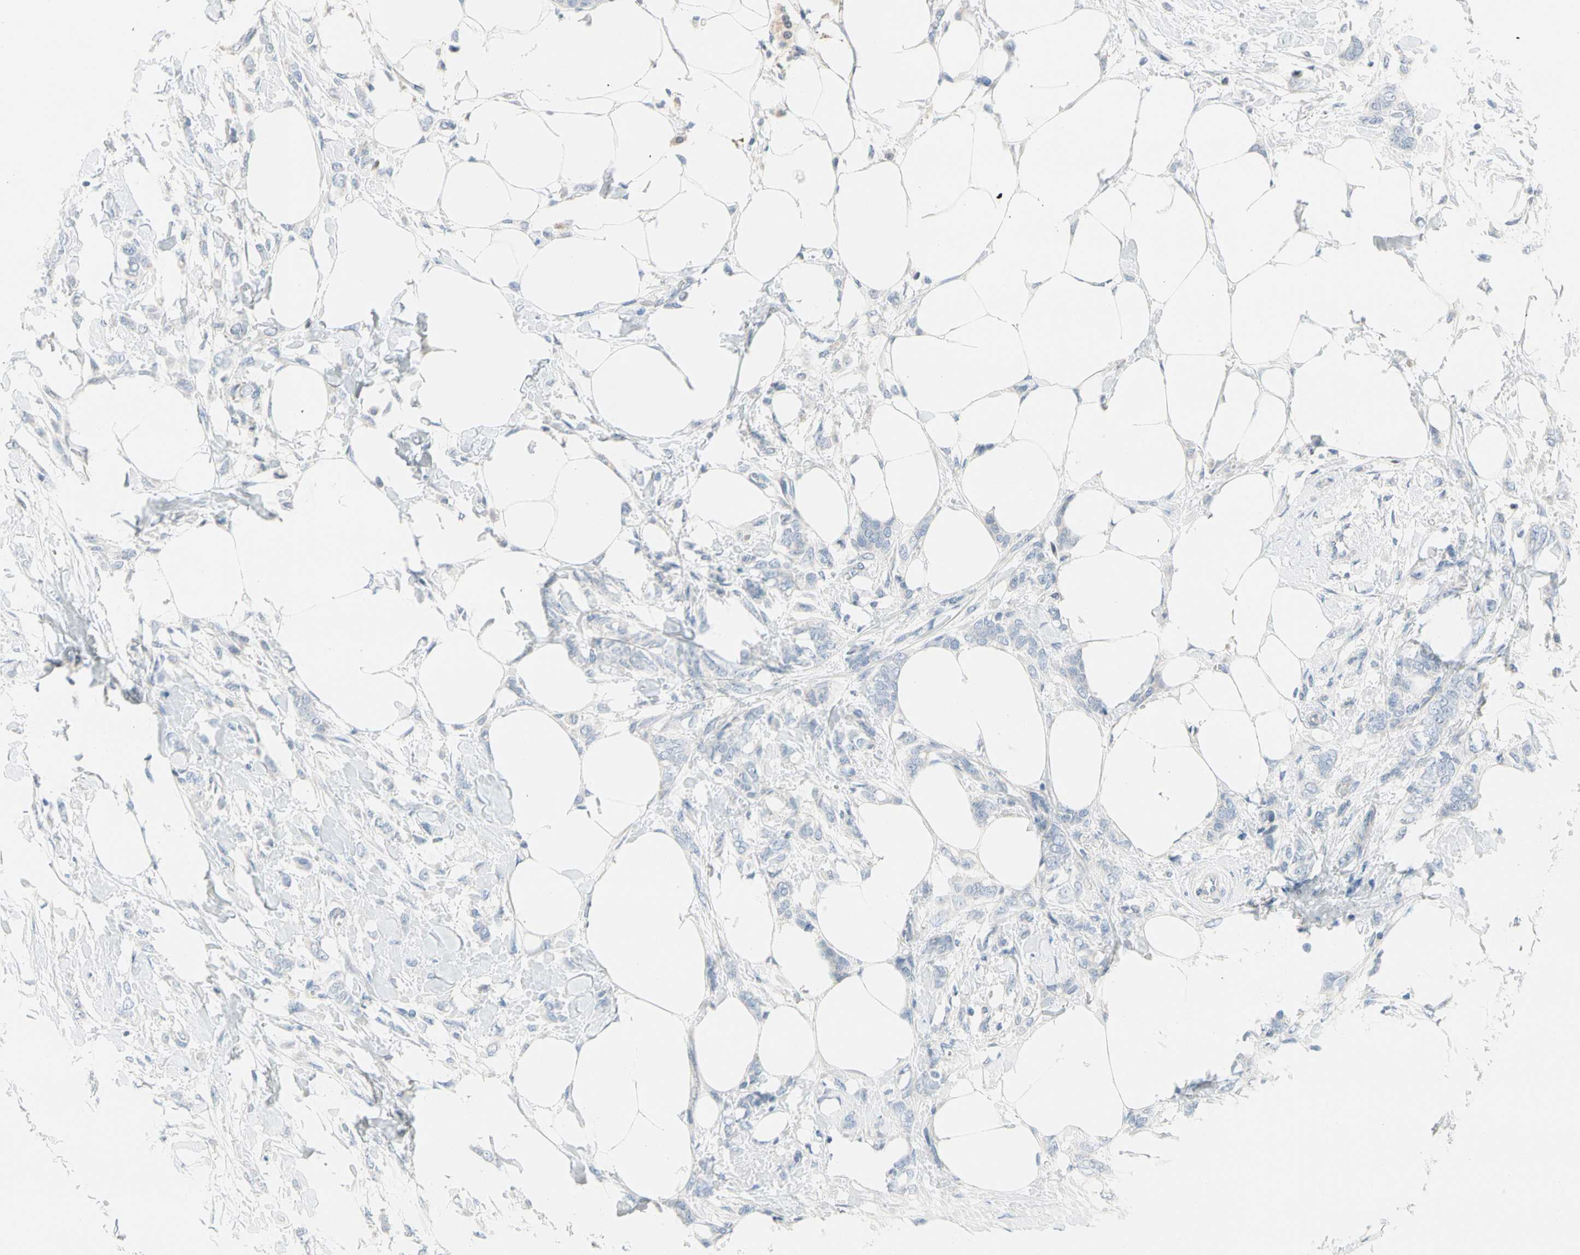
{"staining": {"intensity": "negative", "quantity": "none", "location": "none"}, "tissue": "breast cancer", "cell_type": "Tumor cells", "image_type": "cancer", "snomed": [{"axis": "morphology", "description": "Lobular carcinoma, in situ"}, {"axis": "morphology", "description": "Lobular carcinoma"}, {"axis": "topography", "description": "Breast"}], "caption": "Immunohistochemistry (IHC) micrograph of neoplastic tissue: human breast cancer stained with DAB demonstrates no significant protein staining in tumor cells.", "gene": "STK40", "patient": {"sex": "female", "age": 41}}